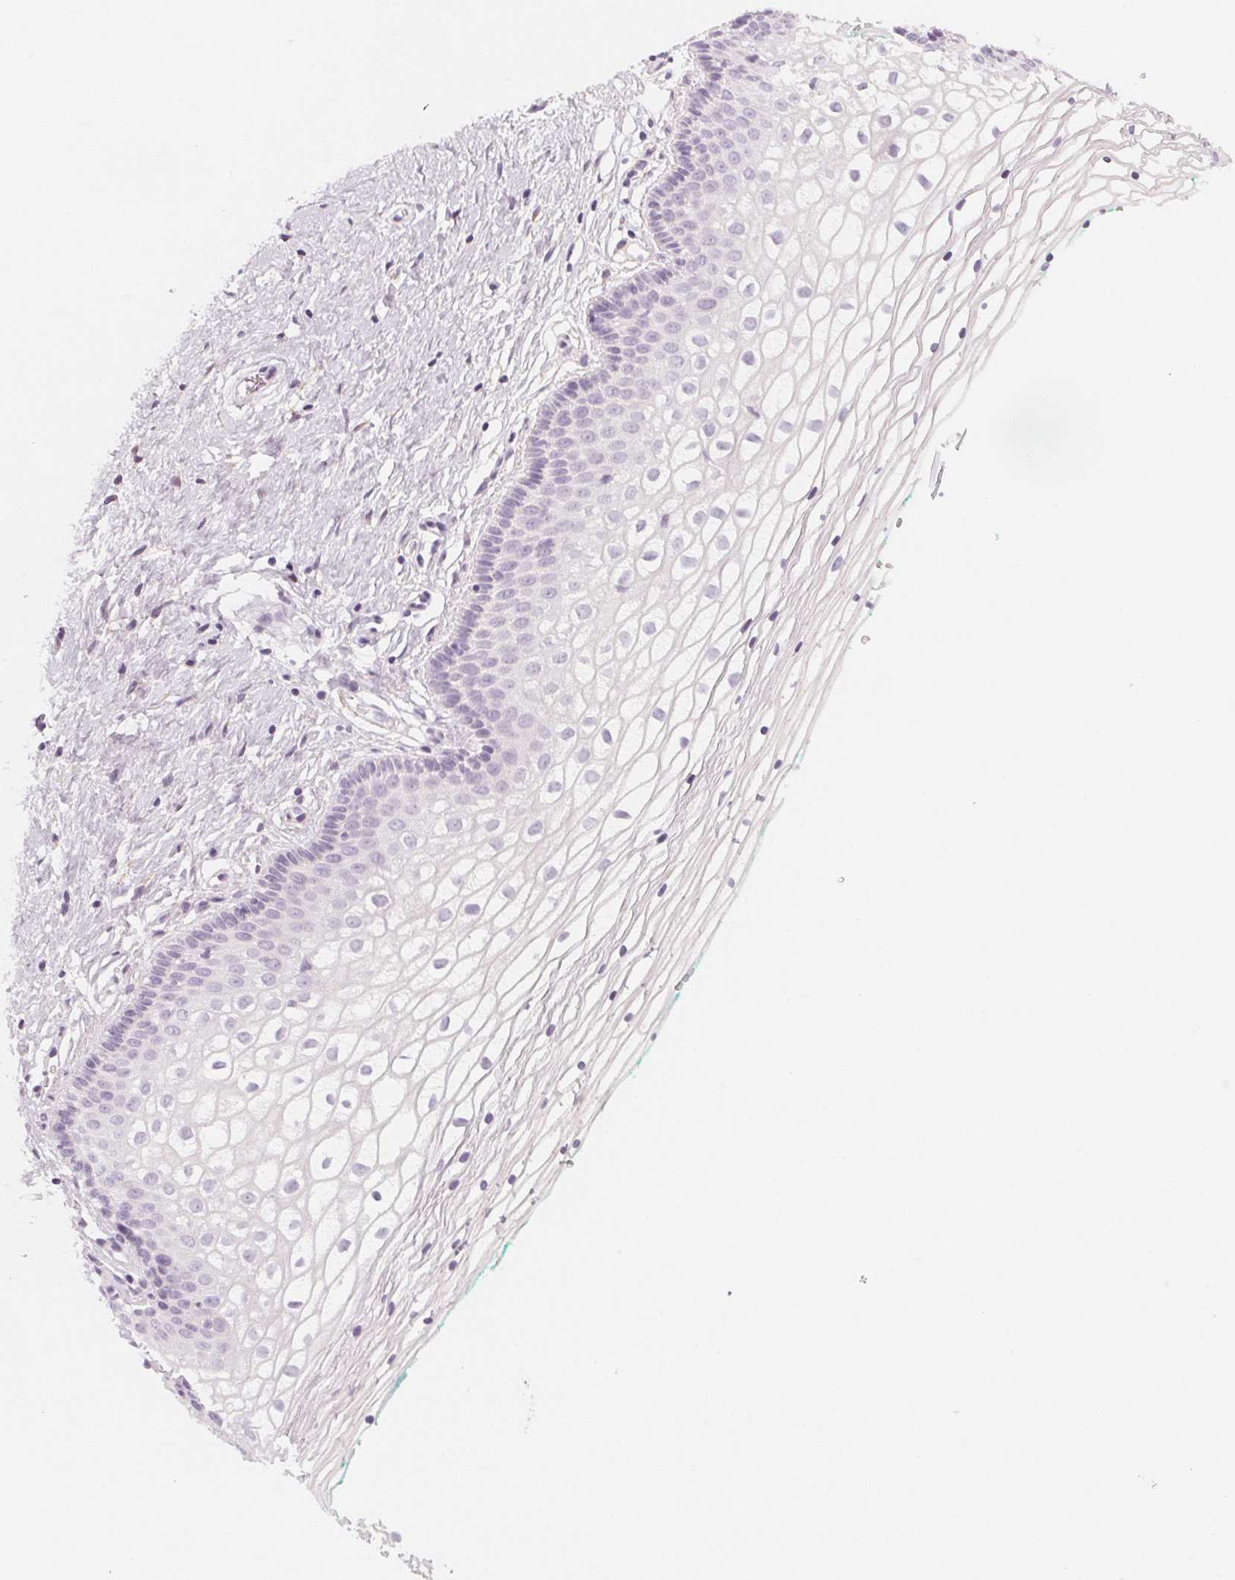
{"staining": {"intensity": "negative", "quantity": "none", "location": "none"}, "tissue": "vagina", "cell_type": "Squamous epithelial cells", "image_type": "normal", "snomed": [{"axis": "morphology", "description": "Normal tissue, NOS"}, {"axis": "topography", "description": "Vagina"}], "caption": "IHC micrograph of unremarkable vagina: human vagina stained with DAB (3,3'-diaminobenzidine) reveals no significant protein staining in squamous epithelial cells. (DAB immunohistochemistry with hematoxylin counter stain).", "gene": "MAP1A", "patient": {"sex": "female", "age": 36}}